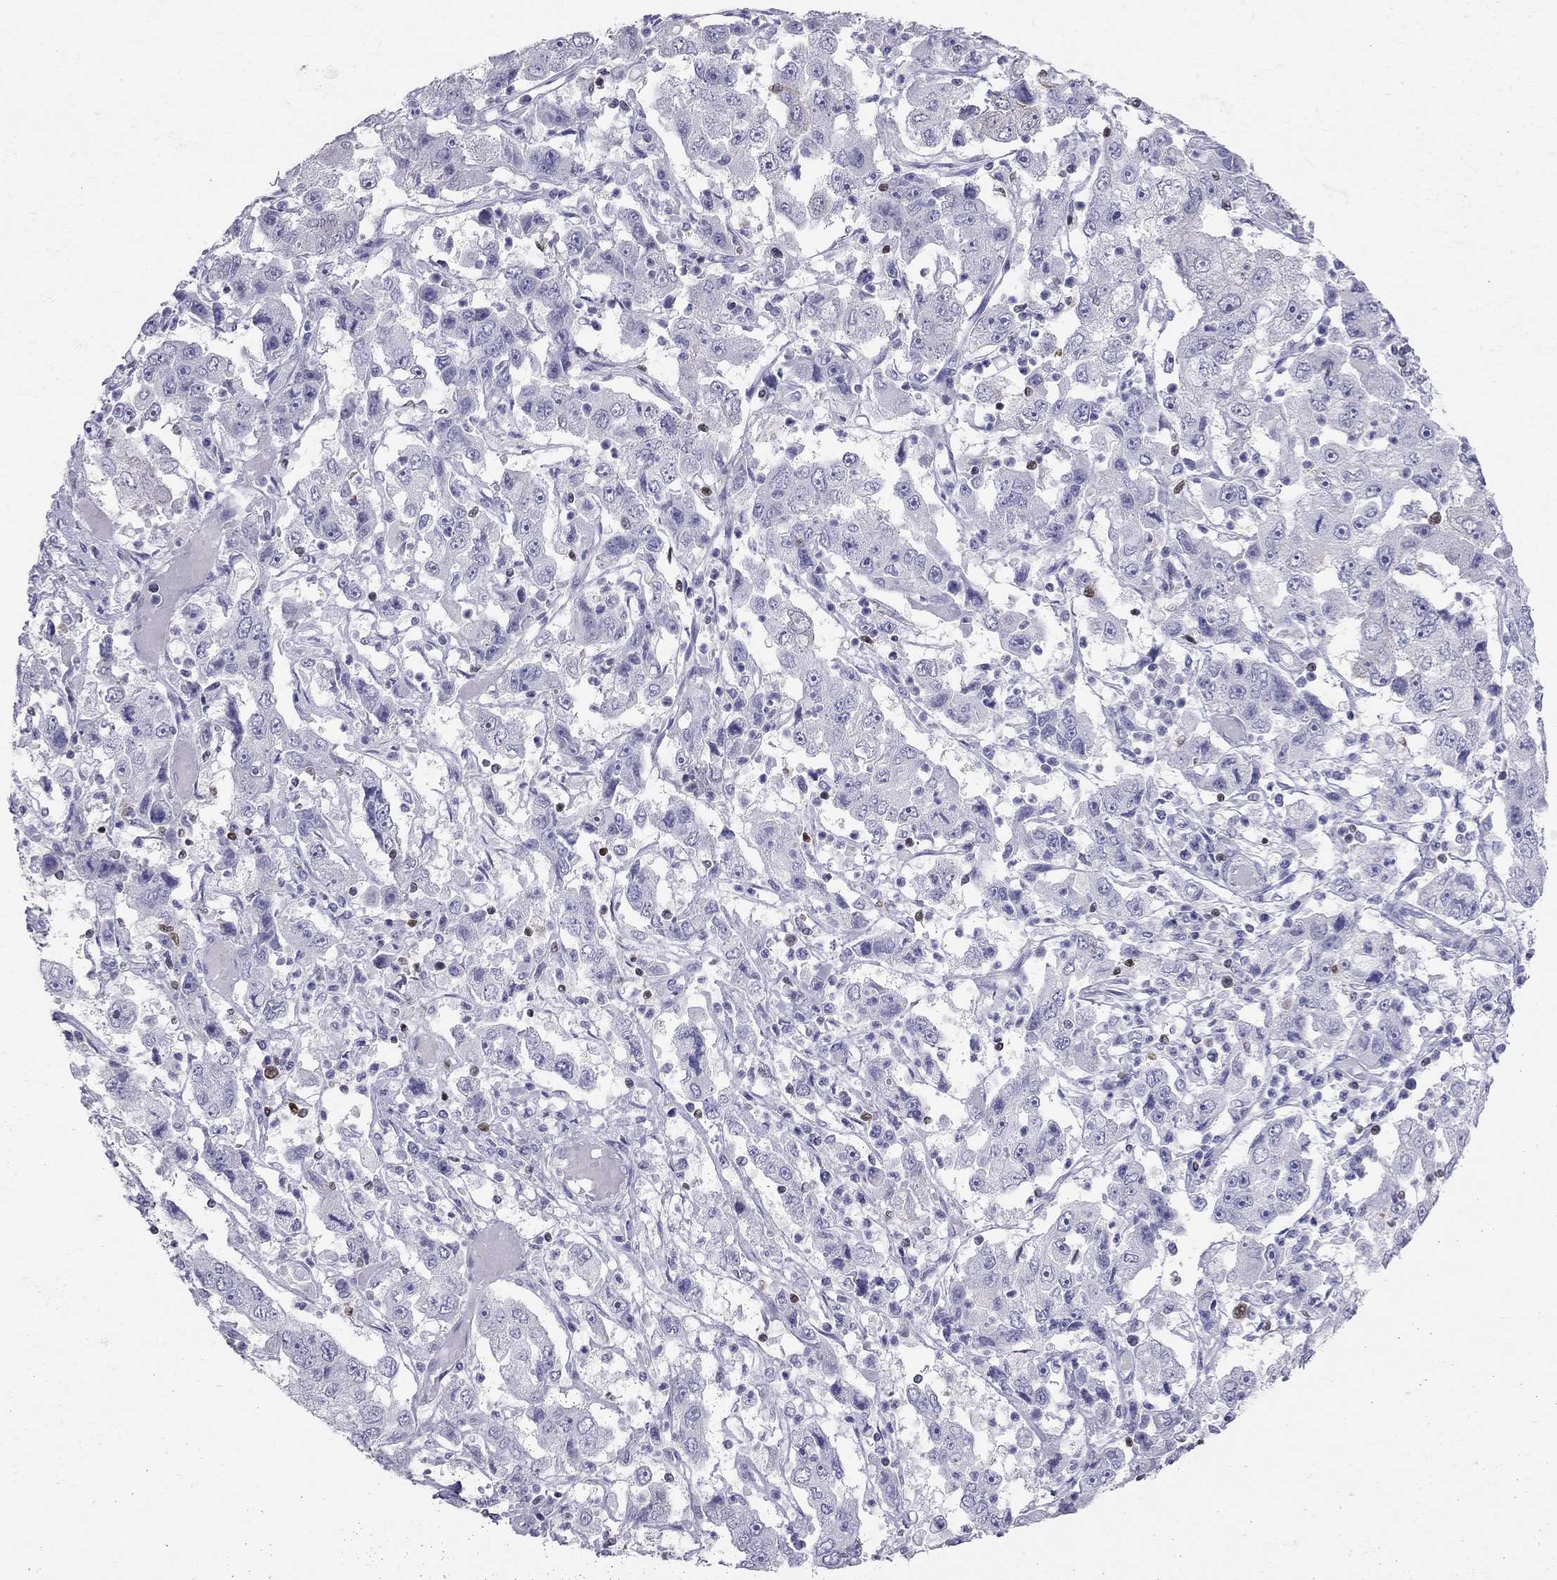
{"staining": {"intensity": "negative", "quantity": "none", "location": "none"}, "tissue": "cervical cancer", "cell_type": "Tumor cells", "image_type": "cancer", "snomed": [{"axis": "morphology", "description": "Squamous cell carcinoma, NOS"}, {"axis": "topography", "description": "Cervix"}], "caption": "DAB immunohistochemical staining of human cervical cancer (squamous cell carcinoma) reveals no significant staining in tumor cells.", "gene": "SH2D2A", "patient": {"sex": "female", "age": 36}}